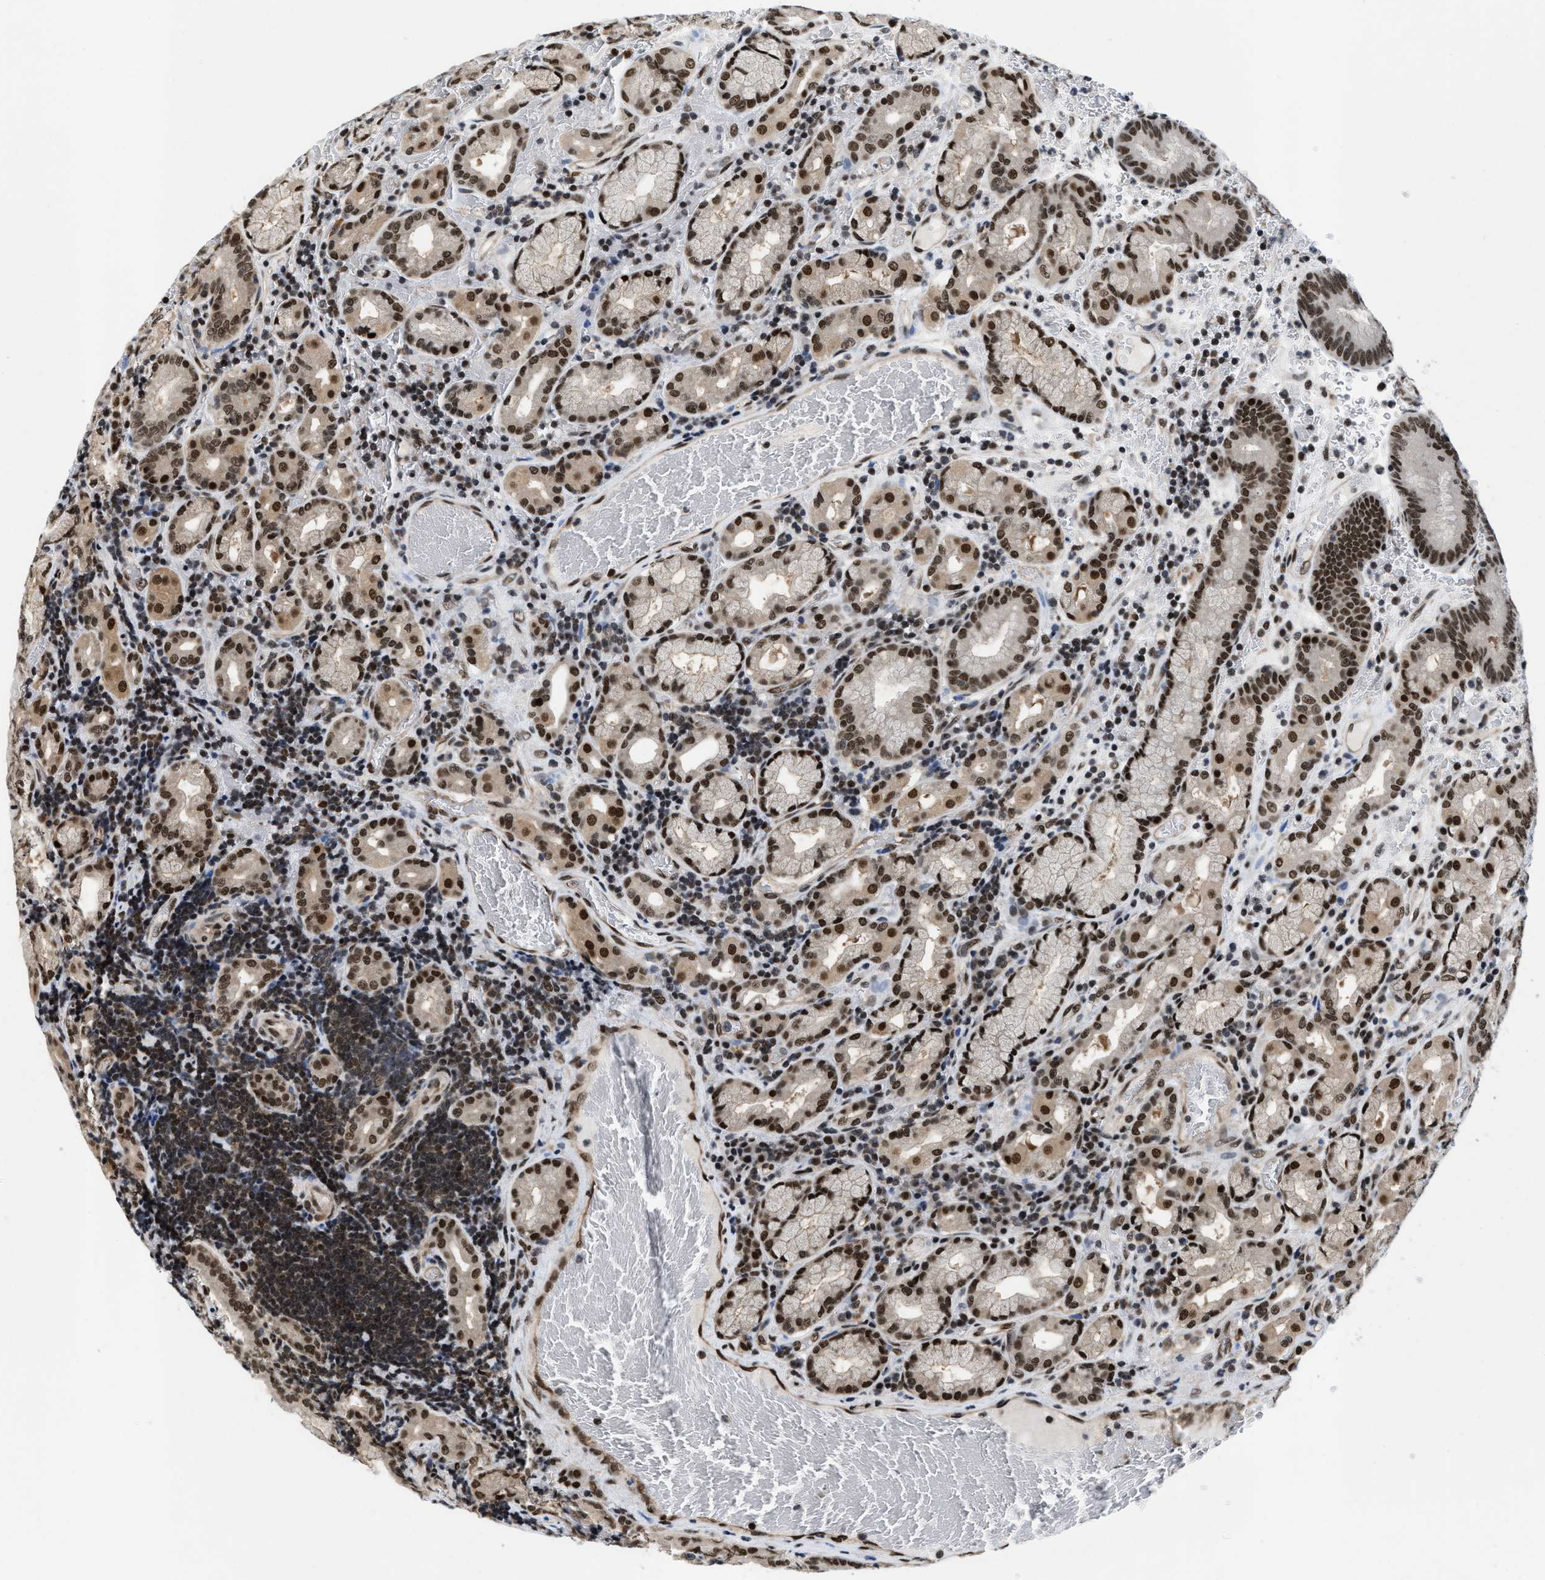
{"staining": {"intensity": "strong", "quantity": ">75%", "location": "nuclear"}, "tissue": "stomach", "cell_type": "Glandular cells", "image_type": "normal", "snomed": [{"axis": "morphology", "description": "Normal tissue, NOS"}, {"axis": "morphology", "description": "Carcinoid, malignant, NOS"}, {"axis": "topography", "description": "Stomach, upper"}], "caption": "Brown immunohistochemical staining in benign human stomach shows strong nuclear positivity in approximately >75% of glandular cells. (DAB (3,3'-diaminobenzidine) IHC with brightfield microscopy, high magnification).", "gene": "SAFB", "patient": {"sex": "male", "age": 39}}